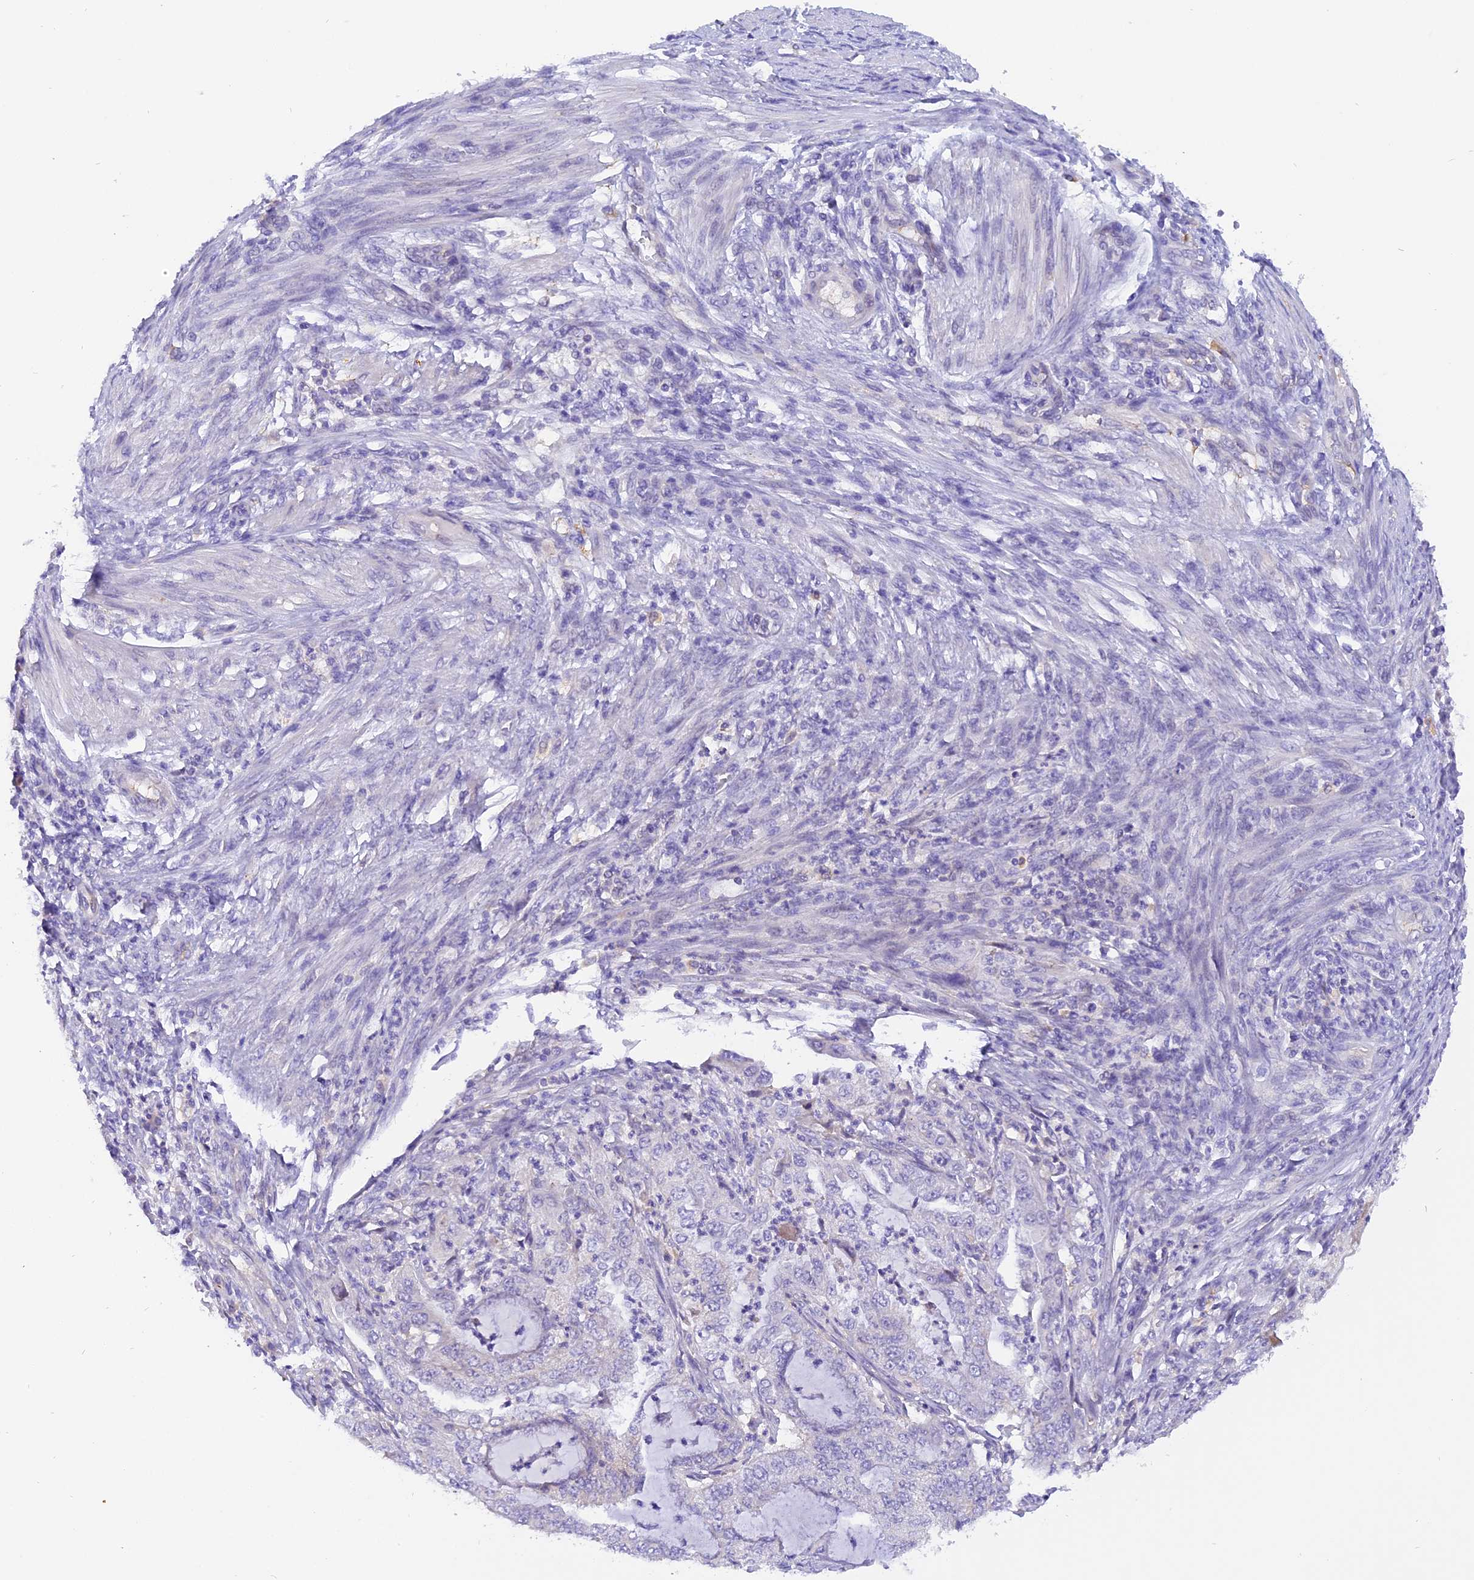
{"staining": {"intensity": "negative", "quantity": "none", "location": "none"}, "tissue": "endometrial cancer", "cell_type": "Tumor cells", "image_type": "cancer", "snomed": [{"axis": "morphology", "description": "Adenocarcinoma, NOS"}, {"axis": "topography", "description": "Endometrium"}], "caption": "Tumor cells show no significant protein expression in endometrial adenocarcinoma. (Brightfield microscopy of DAB immunohistochemistry (IHC) at high magnification).", "gene": "COL6A5", "patient": {"sex": "female", "age": 51}}